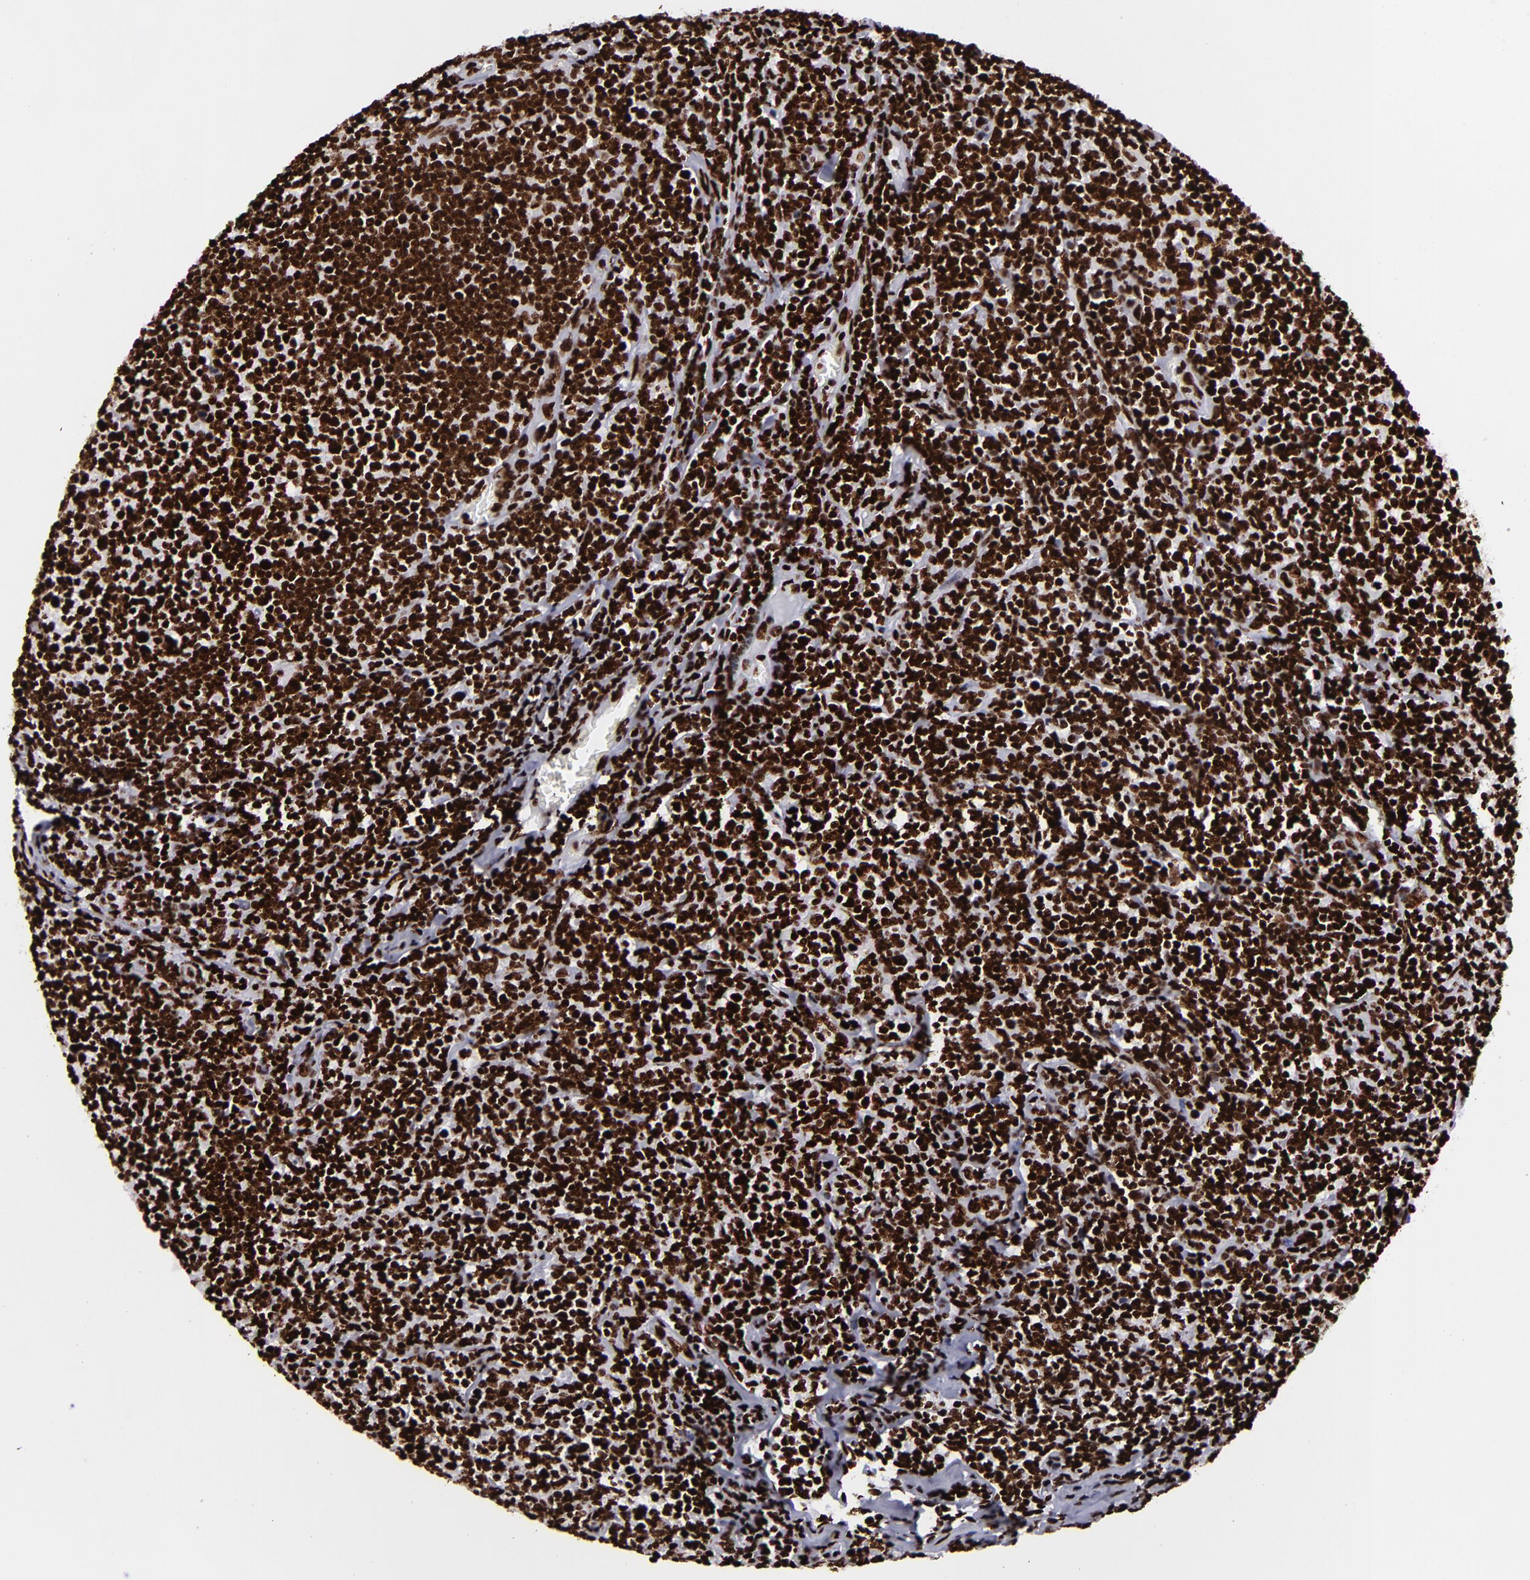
{"staining": {"intensity": "strong", "quantity": ">75%", "location": "nuclear"}, "tissue": "lymphoma", "cell_type": "Tumor cells", "image_type": "cancer", "snomed": [{"axis": "morphology", "description": "Malignant lymphoma, non-Hodgkin's type, Low grade"}, {"axis": "topography", "description": "Lymph node"}], "caption": "Lymphoma stained with IHC displays strong nuclear positivity in about >75% of tumor cells. Immunohistochemistry (ihc) stains the protein of interest in brown and the nuclei are stained blue.", "gene": "SAFB", "patient": {"sex": "male", "age": 74}}